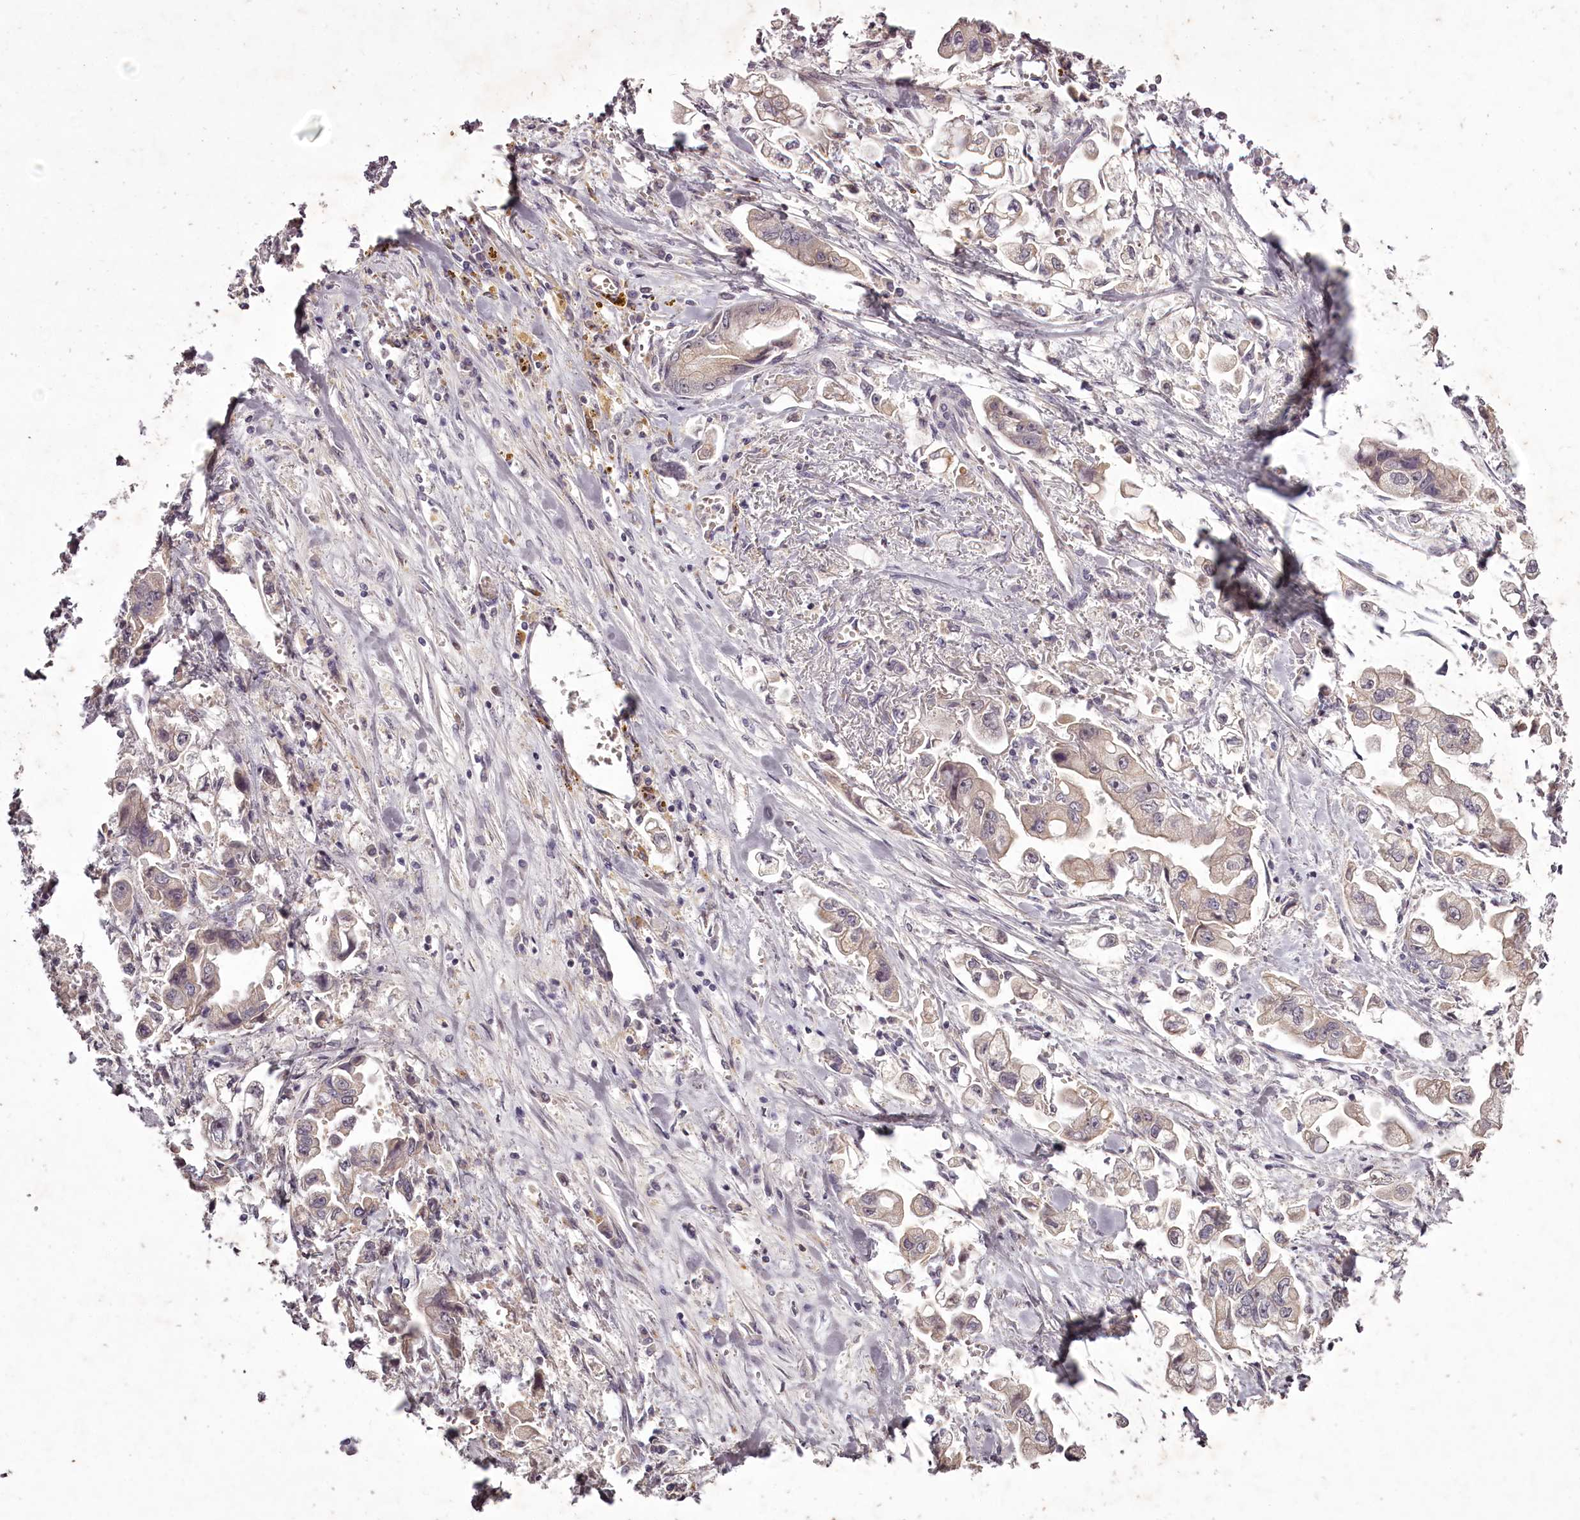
{"staining": {"intensity": "weak", "quantity": "25%-75%", "location": "cytoplasmic/membranous"}, "tissue": "stomach cancer", "cell_type": "Tumor cells", "image_type": "cancer", "snomed": [{"axis": "morphology", "description": "Adenocarcinoma, NOS"}, {"axis": "topography", "description": "Stomach"}], "caption": "Tumor cells display low levels of weak cytoplasmic/membranous expression in about 25%-75% of cells in stomach cancer (adenocarcinoma).", "gene": "RBMXL2", "patient": {"sex": "male", "age": 62}}